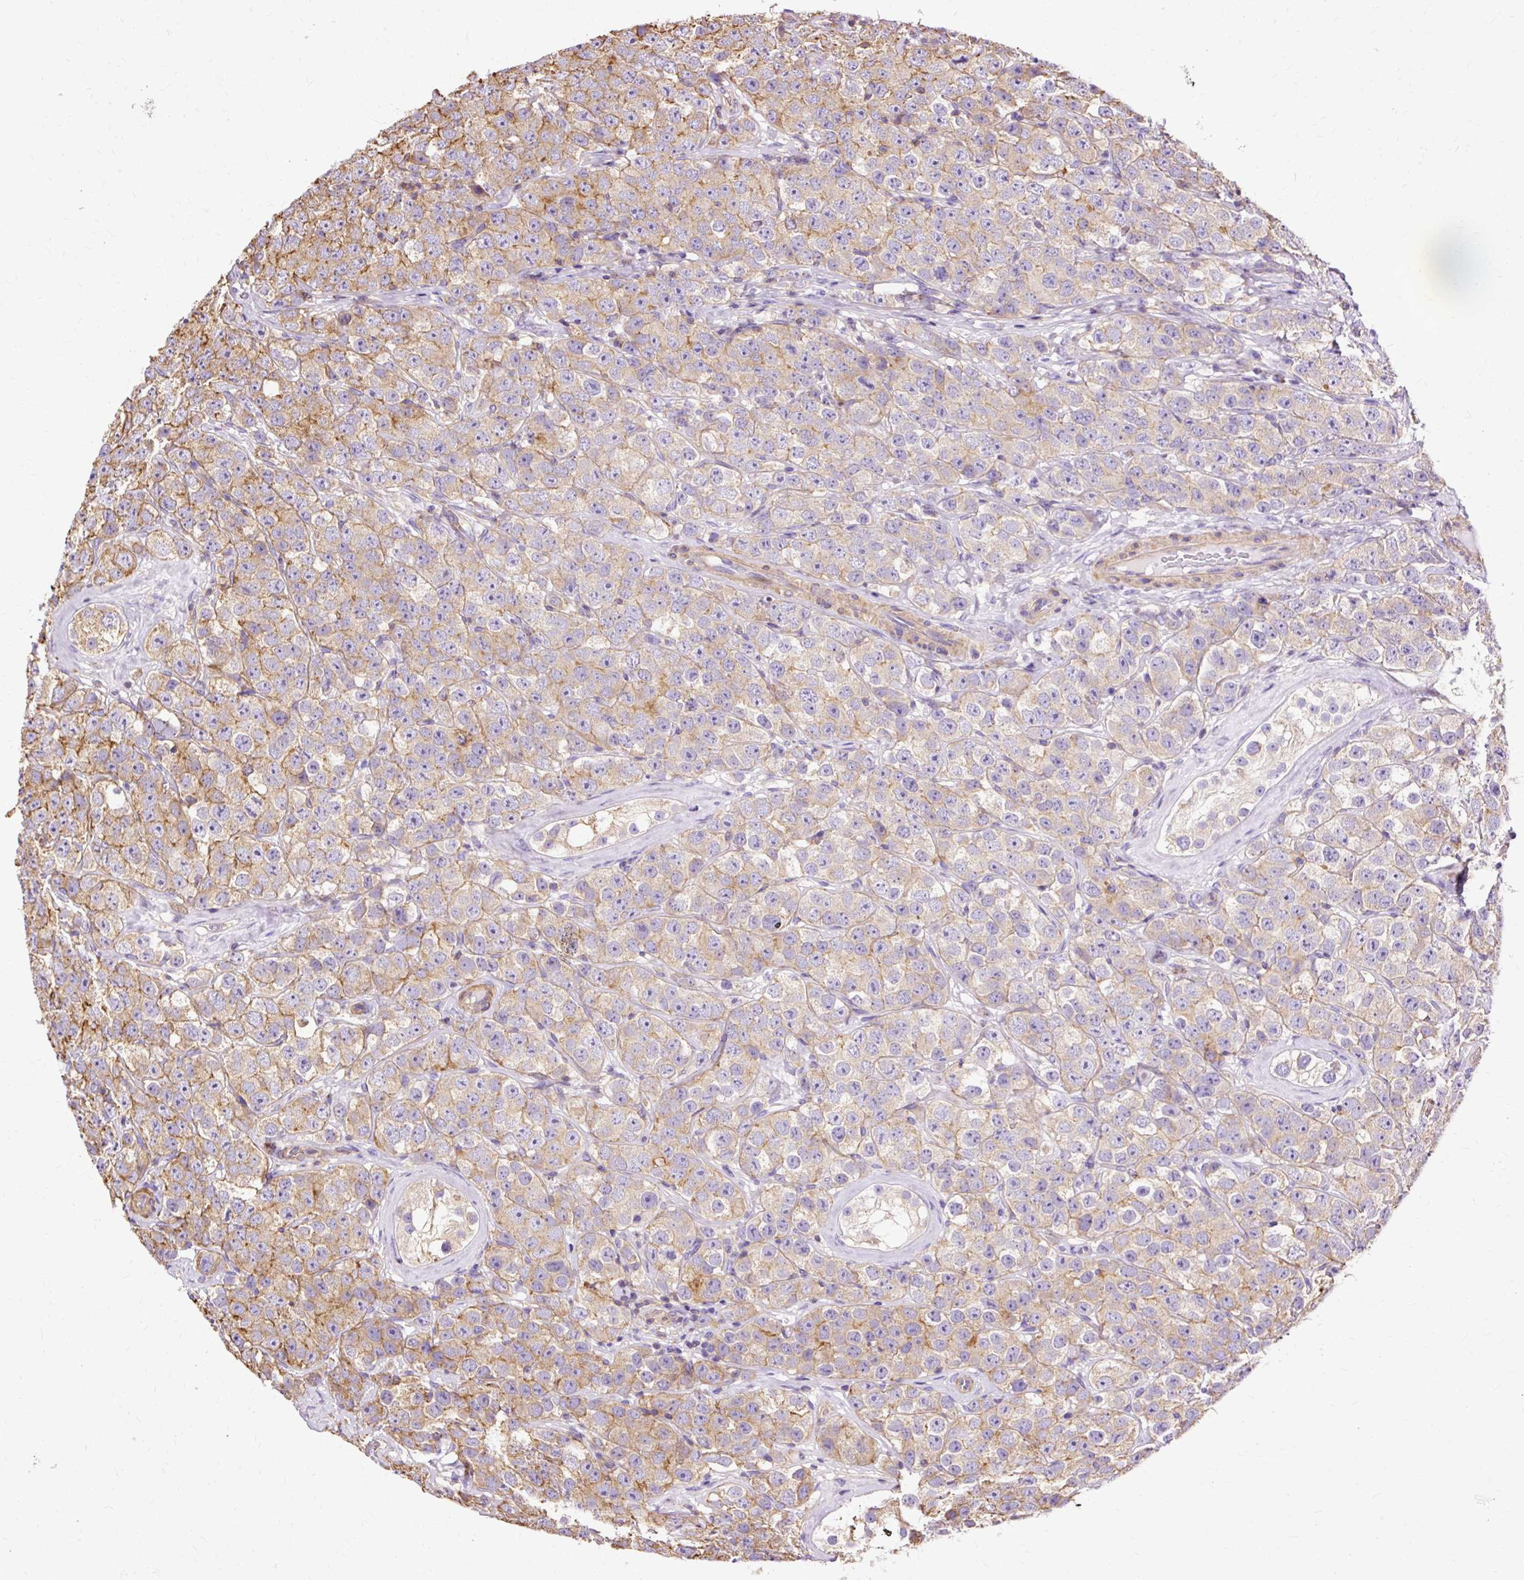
{"staining": {"intensity": "moderate", "quantity": "25%-75%", "location": "cytoplasmic/membranous"}, "tissue": "testis cancer", "cell_type": "Tumor cells", "image_type": "cancer", "snomed": [{"axis": "morphology", "description": "Seminoma, NOS"}, {"axis": "topography", "description": "Testis"}], "caption": "Seminoma (testis) stained with a protein marker displays moderate staining in tumor cells.", "gene": "KLHL11", "patient": {"sex": "male", "age": 28}}